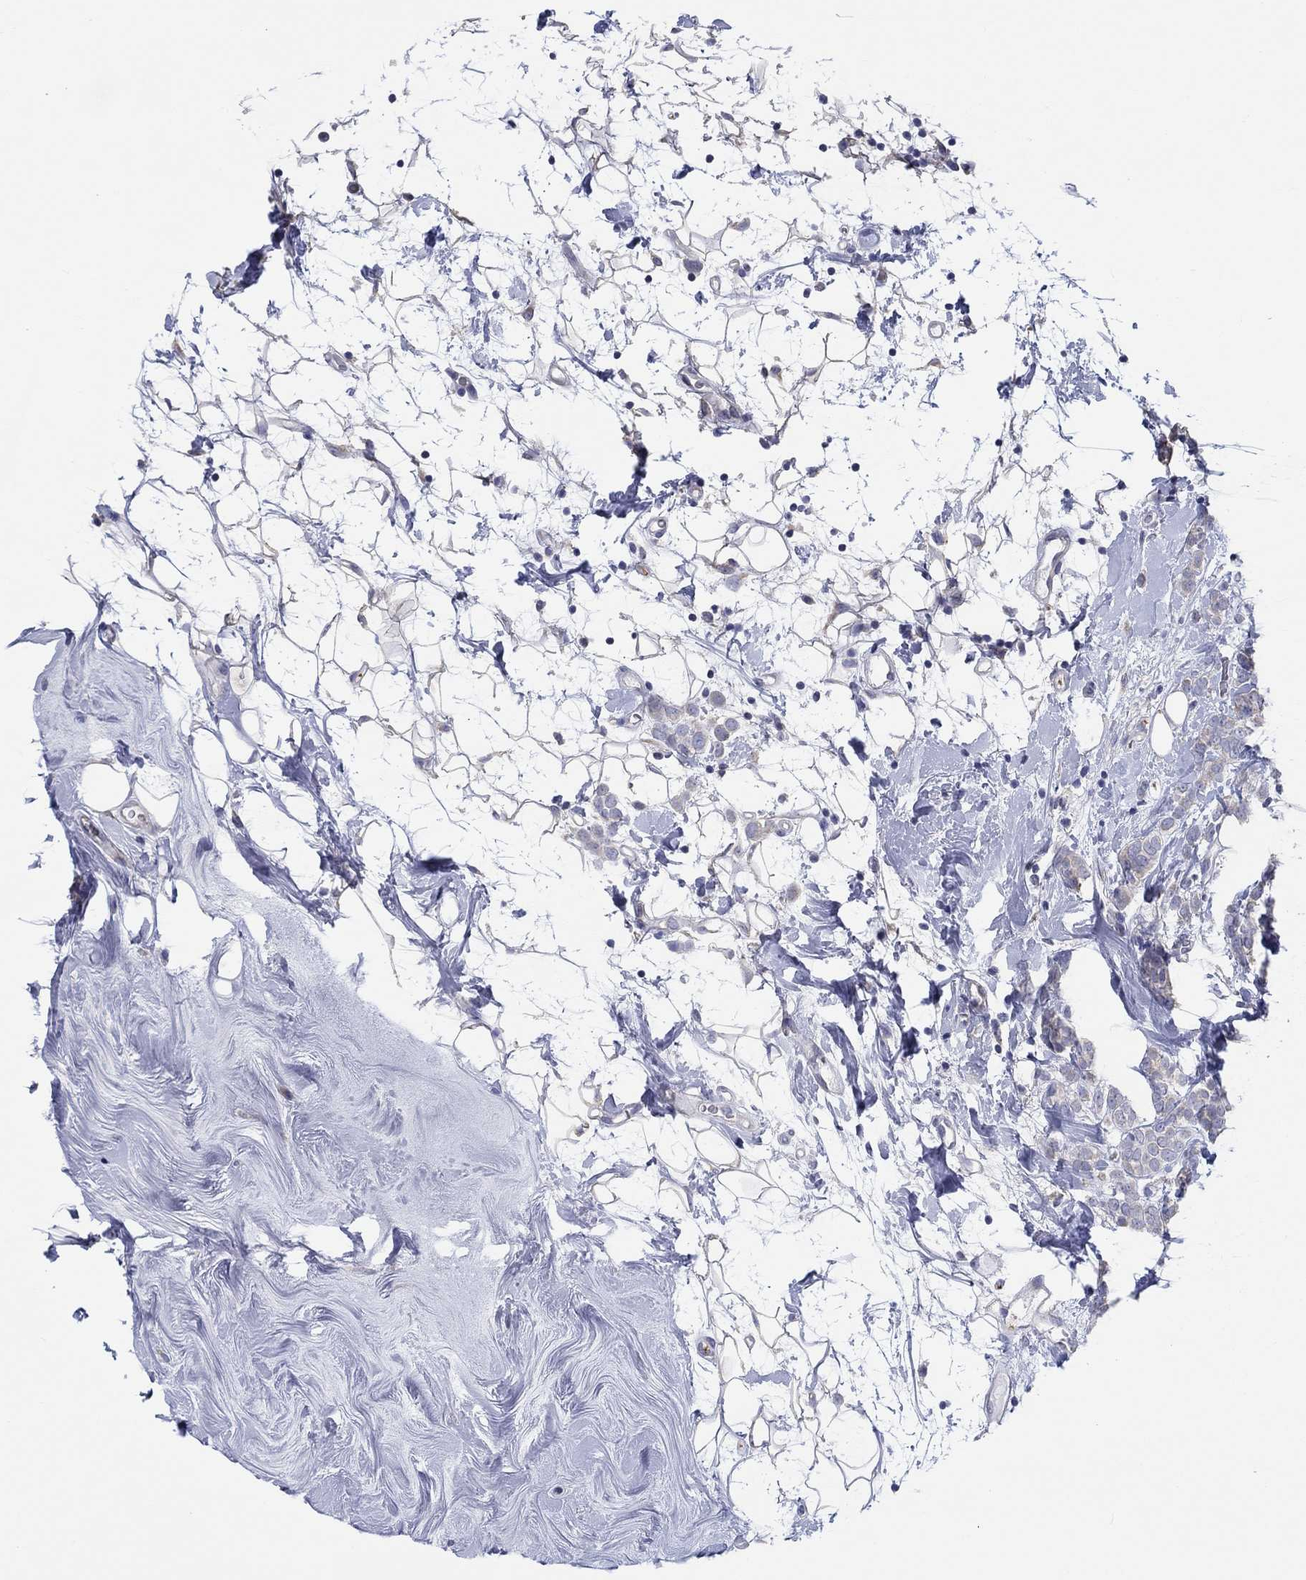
{"staining": {"intensity": "negative", "quantity": "none", "location": "none"}, "tissue": "breast cancer", "cell_type": "Tumor cells", "image_type": "cancer", "snomed": [{"axis": "morphology", "description": "Lobular carcinoma"}, {"axis": "topography", "description": "Breast"}], "caption": "The histopathology image demonstrates no staining of tumor cells in breast cancer (lobular carcinoma).", "gene": "LRRC4C", "patient": {"sex": "female", "age": 49}}